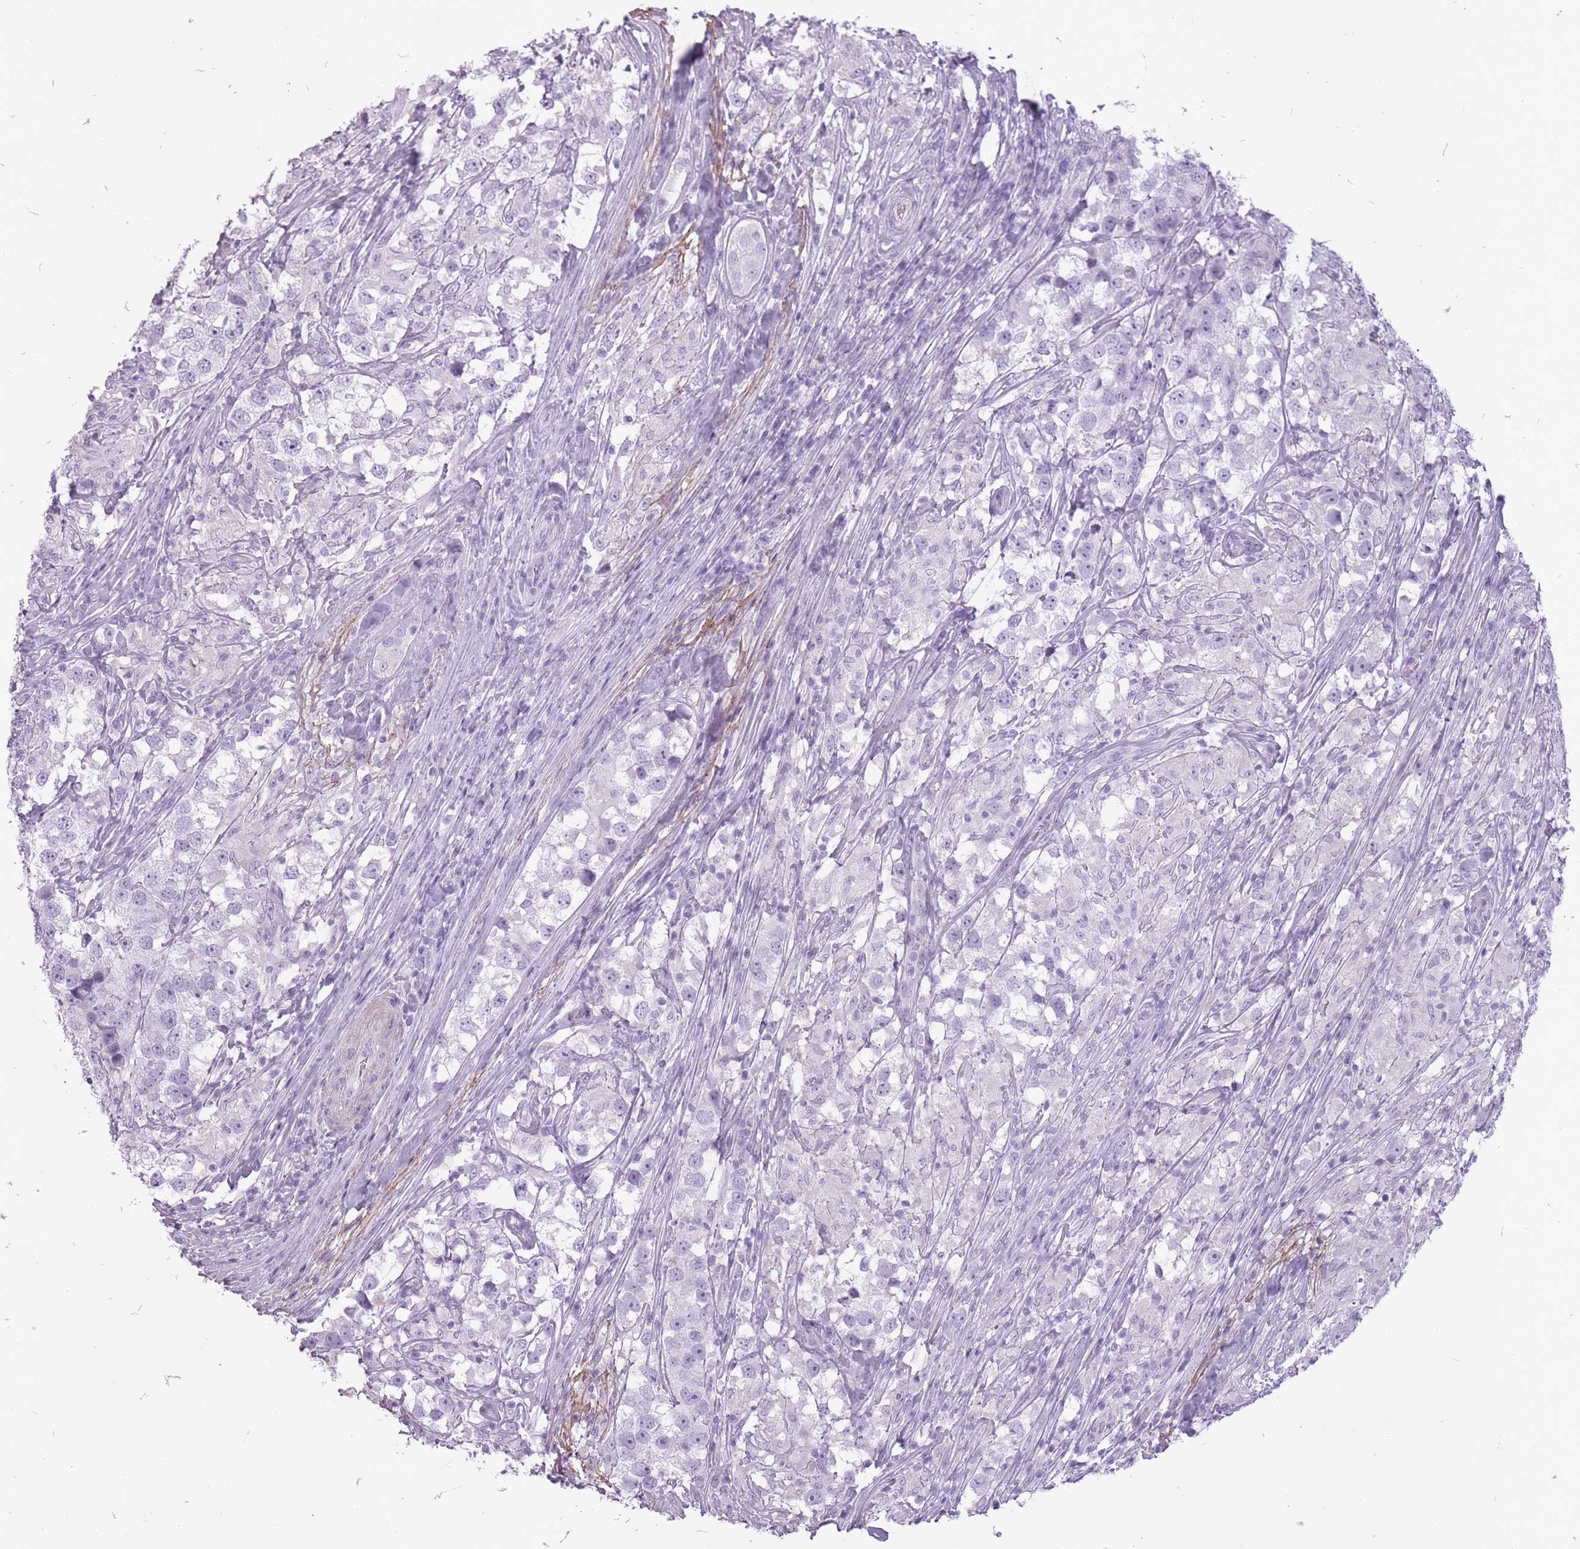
{"staining": {"intensity": "negative", "quantity": "none", "location": "none"}, "tissue": "testis cancer", "cell_type": "Tumor cells", "image_type": "cancer", "snomed": [{"axis": "morphology", "description": "Seminoma, NOS"}, {"axis": "topography", "description": "Testis"}], "caption": "Immunohistochemistry (IHC) of human testis cancer (seminoma) exhibits no positivity in tumor cells.", "gene": "RFX4", "patient": {"sex": "male", "age": 46}}